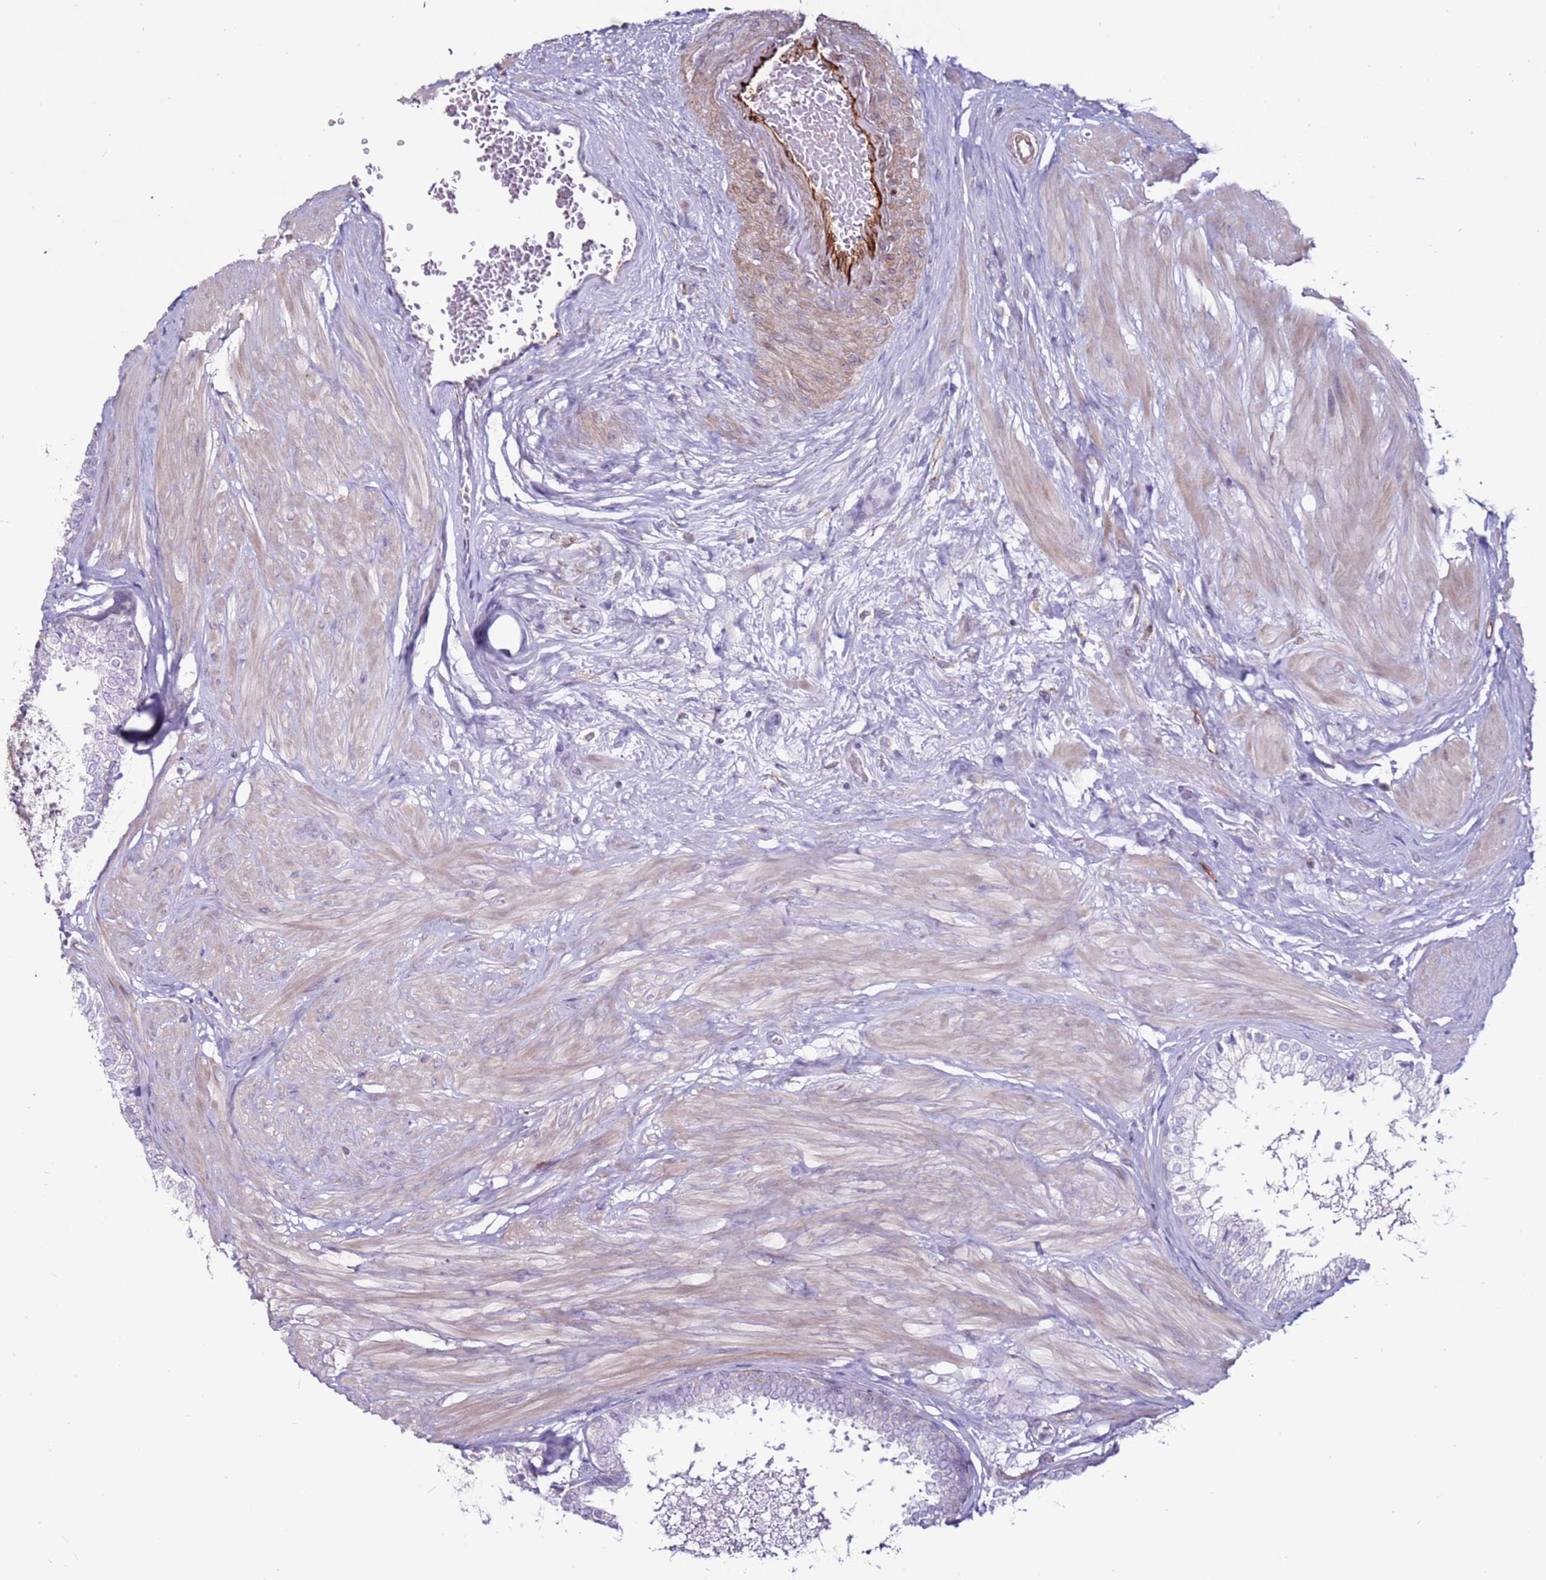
{"staining": {"intensity": "negative", "quantity": "none", "location": "none"}, "tissue": "prostate", "cell_type": "Glandular cells", "image_type": "normal", "snomed": [{"axis": "morphology", "description": "Normal tissue, NOS"}, {"axis": "topography", "description": "Prostate"}], "caption": "Glandular cells show no significant expression in normal prostate.", "gene": "CLEC4M", "patient": {"sex": "male", "age": 48}}